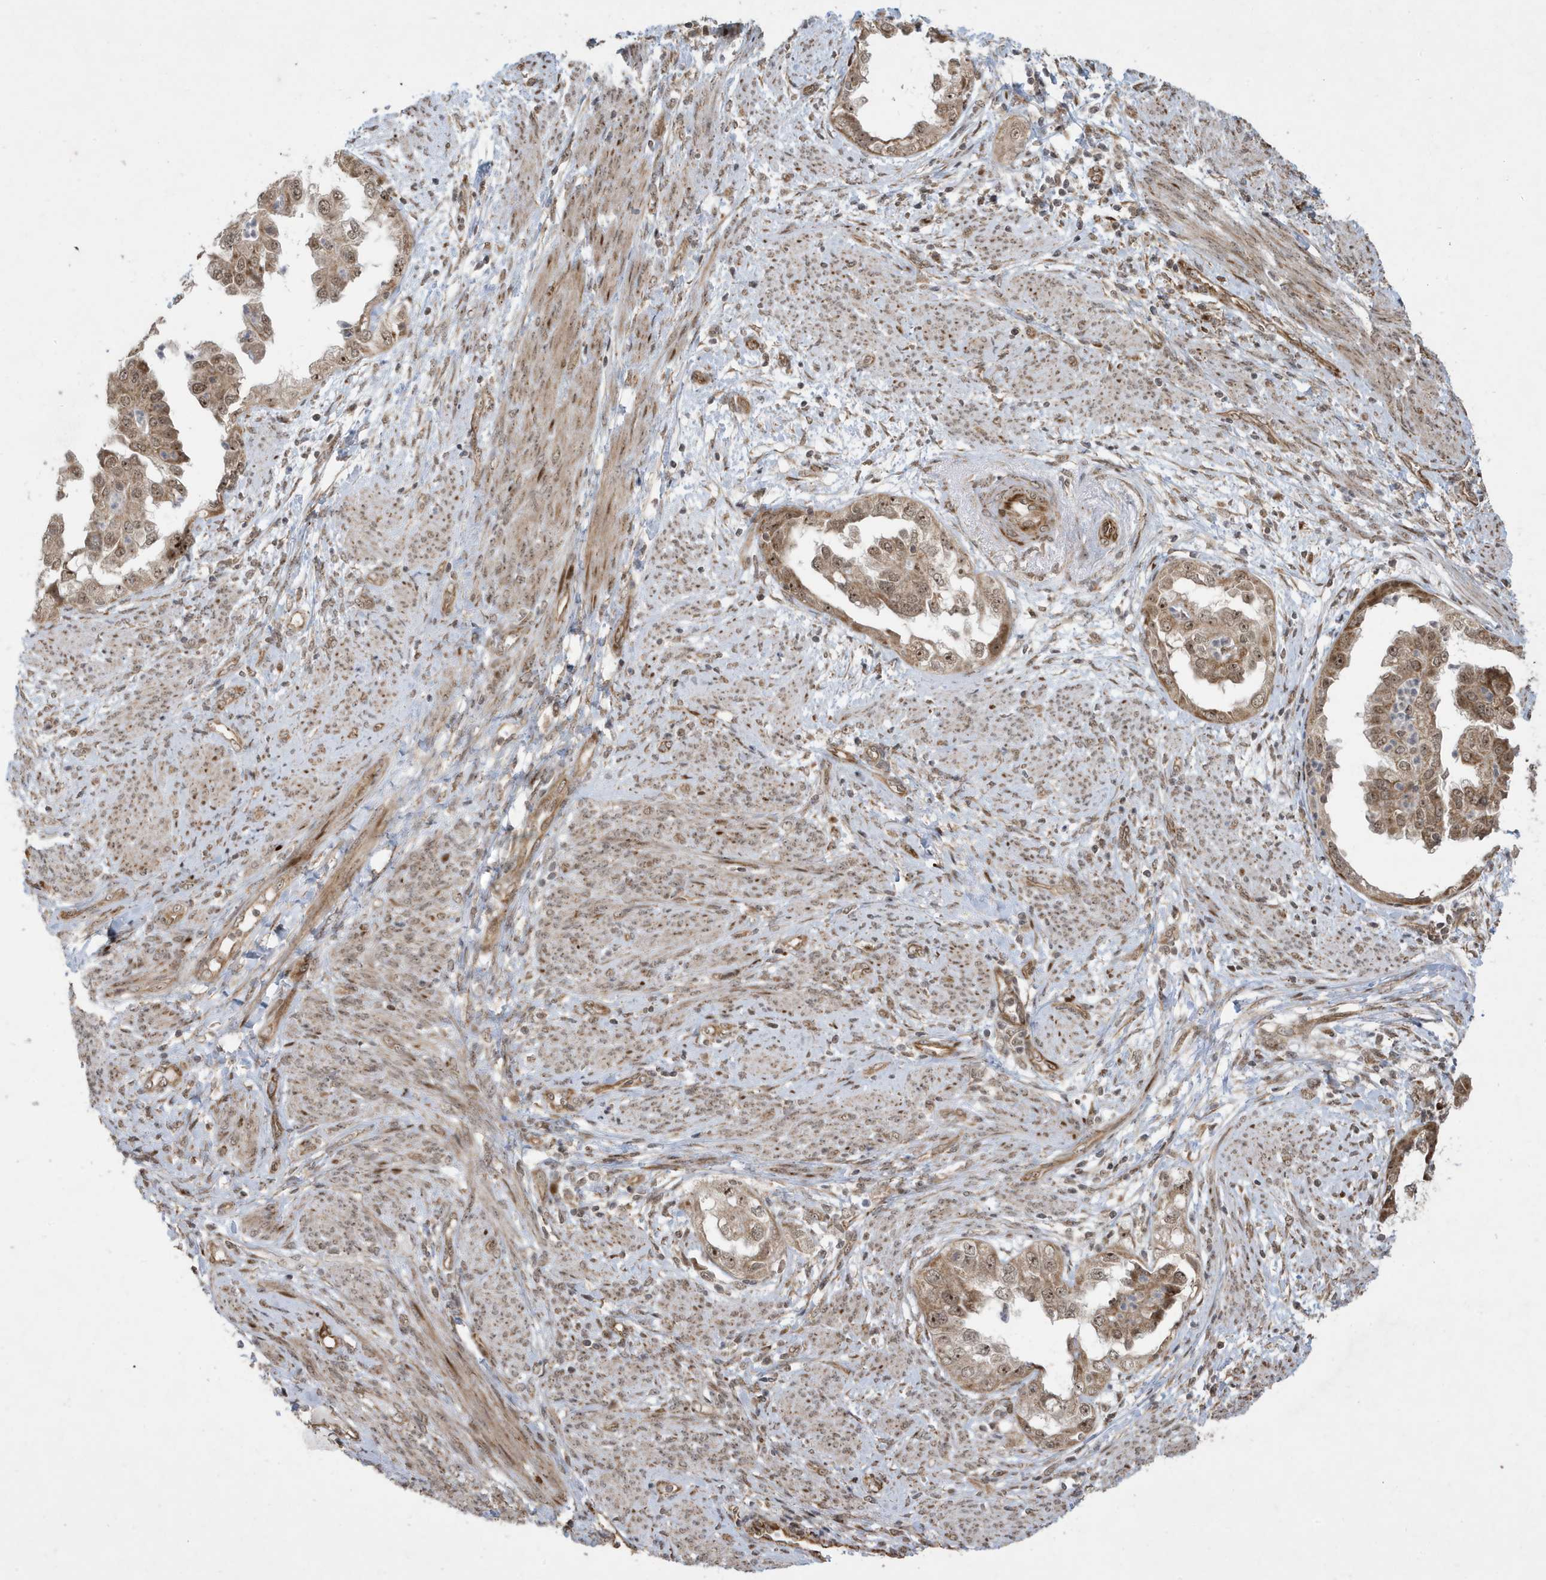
{"staining": {"intensity": "moderate", "quantity": ">75%", "location": "cytoplasmic/membranous,nuclear"}, "tissue": "endometrial cancer", "cell_type": "Tumor cells", "image_type": "cancer", "snomed": [{"axis": "morphology", "description": "Adenocarcinoma, NOS"}, {"axis": "topography", "description": "Endometrium"}], "caption": "Endometrial adenocarcinoma was stained to show a protein in brown. There is medium levels of moderate cytoplasmic/membranous and nuclear positivity in about >75% of tumor cells. The protein is shown in brown color, while the nuclei are stained blue.", "gene": "FAM9B", "patient": {"sex": "female", "age": 85}}